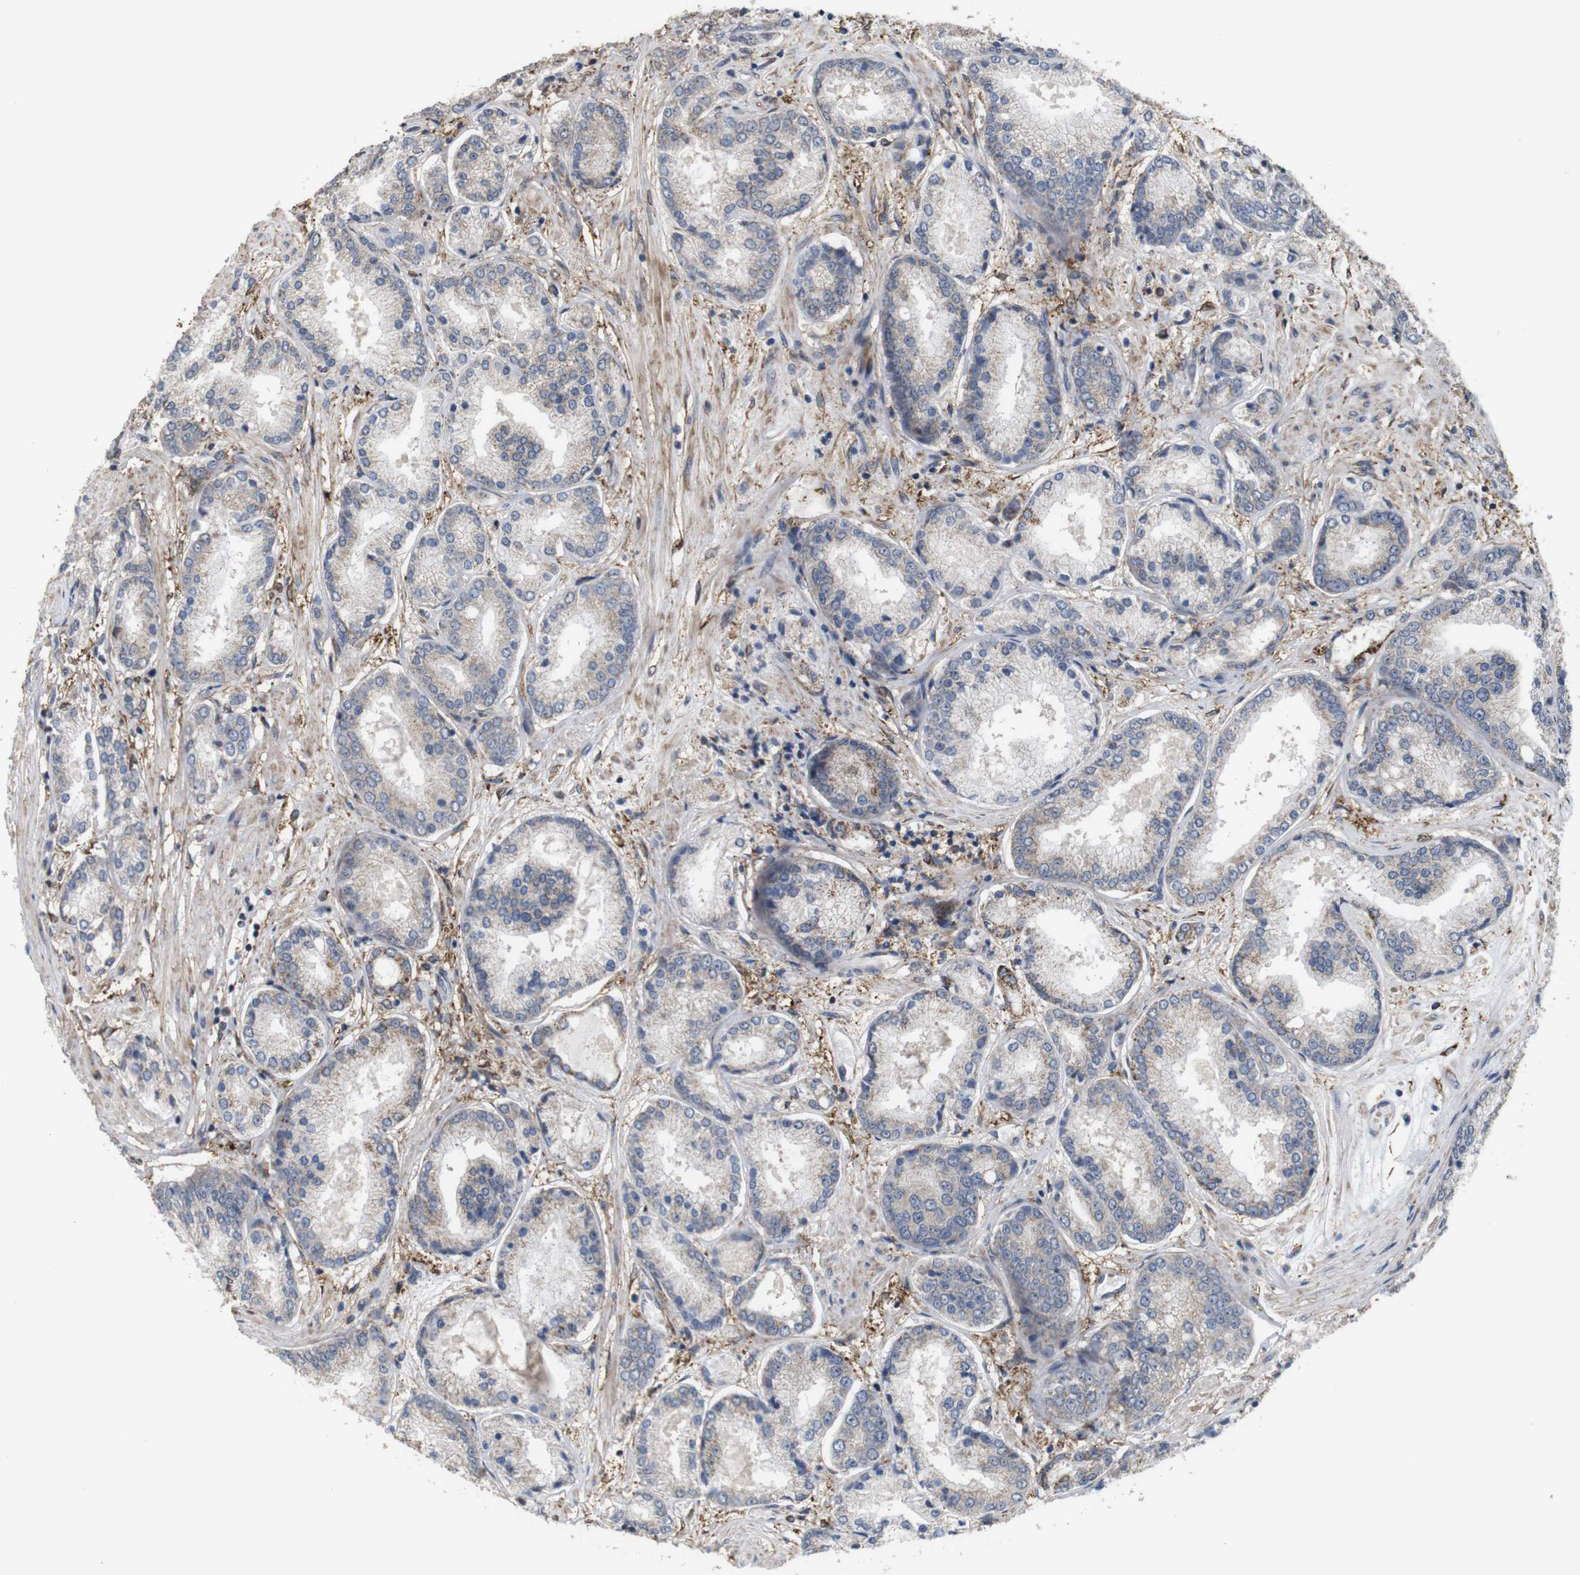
{"staining": {"intensity": "strong", "quantity": "25%-75%", "location": "cytoplasmic/membranous"}, "tissue": "prostate cancer", "cell_type": "Tumor cells", "image_type": "cancer", "snomed": [{"axis": "morphology", "description": "Adenocarcinoma, High grade"}, {"axis": "topography", "description": "Prostate"}], "caption": "This micrograph demonstrates IHC staining of prostate cancer (adenocarcinoma (high-grade)), with high strong cytoplasmic/membranous expression in about 25%-75% of tumor cells.", "gene": "PTPRR", "patient": {"sex": "male", "age": 59}}